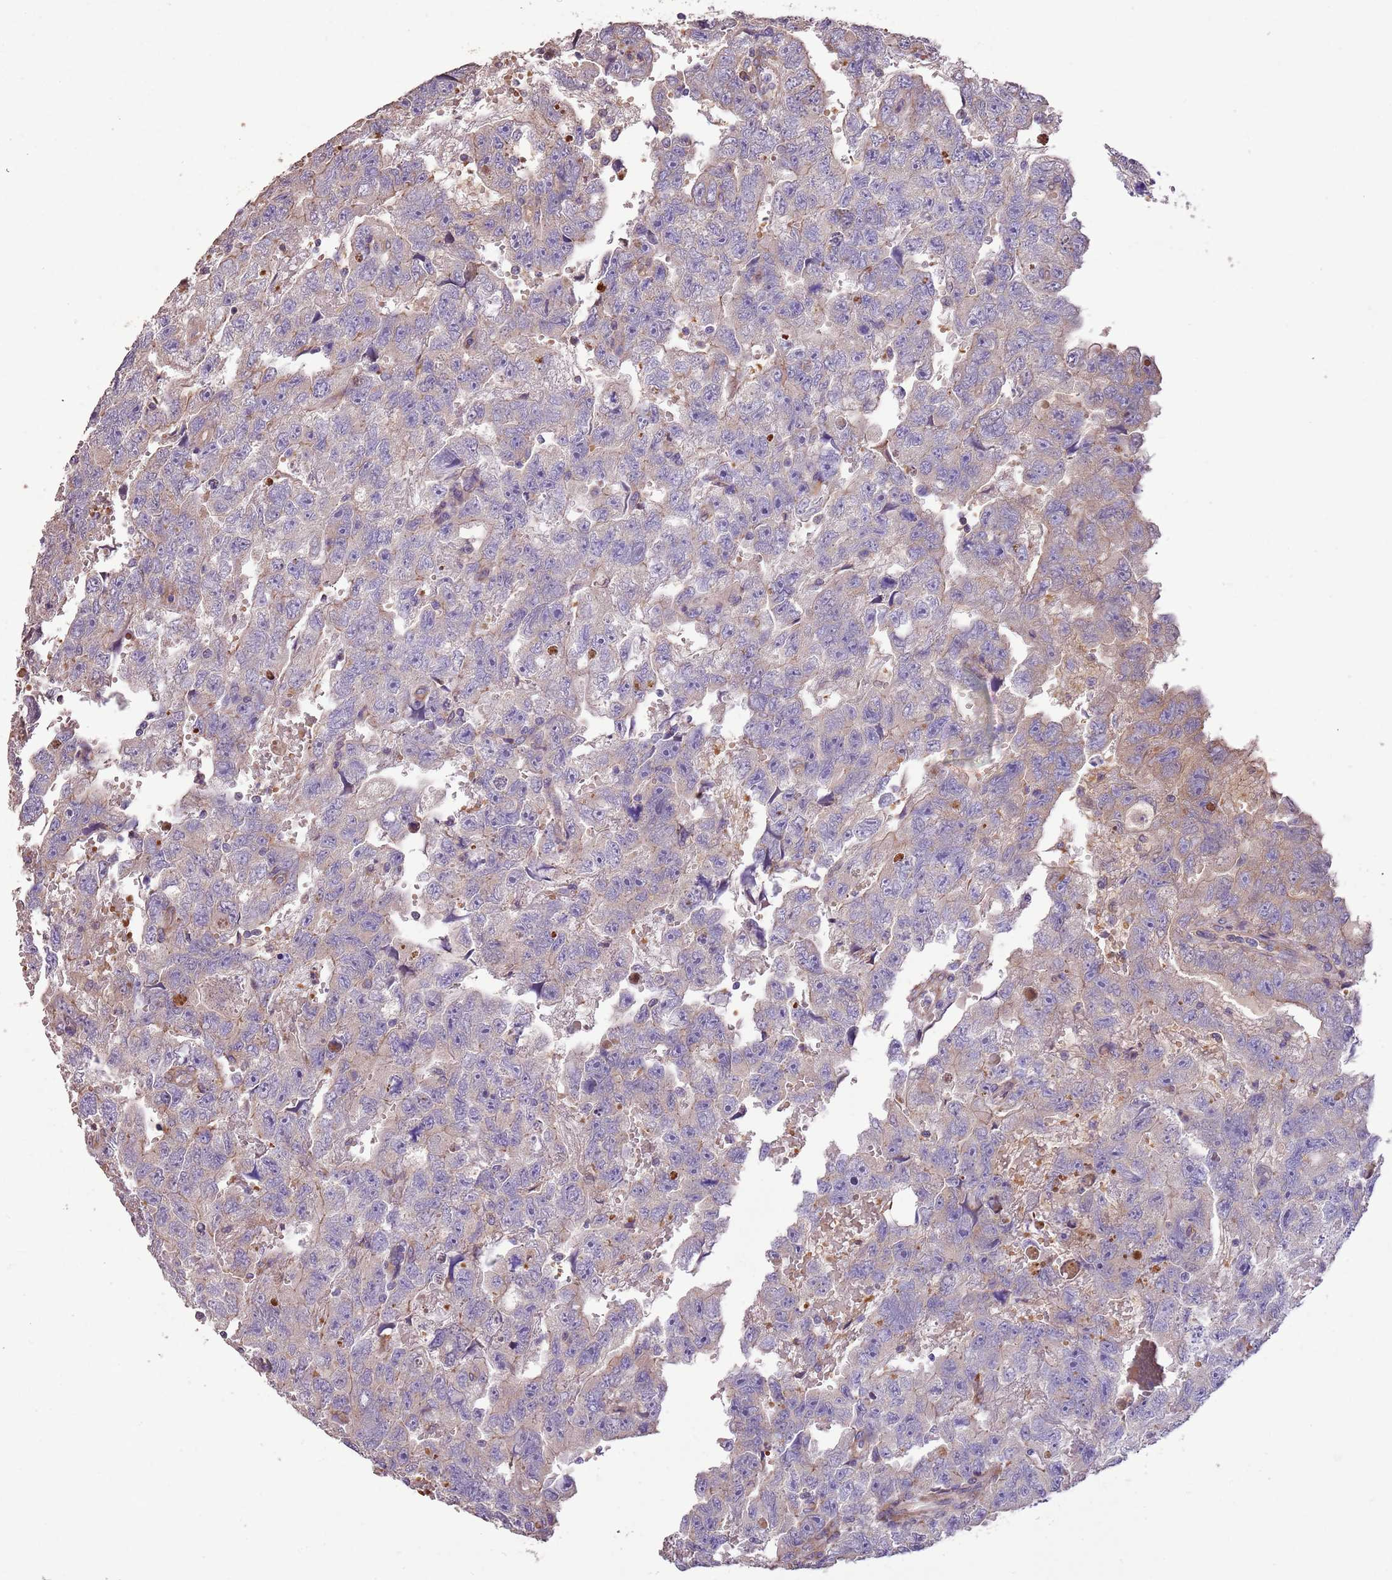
{"staining": {"intensity": "negative", "quantity": "none", "location": "none"}, "tissue": "testis cancer", "cell_type": "Tumor cells", "image_type": "cancer", "snomed": [{"axis": "morphology", "description": "Carcinoma, Embryonal, NOS"}, {"axis": "topography", "description": "Testis"}], "caption": "Immunohistochemistry (IHC) of embryonal carcinoma (testis) exhibits no positivity in tumor cells.", "gene": "PIGA", "patient": {"sex": "male", "age": 45}}